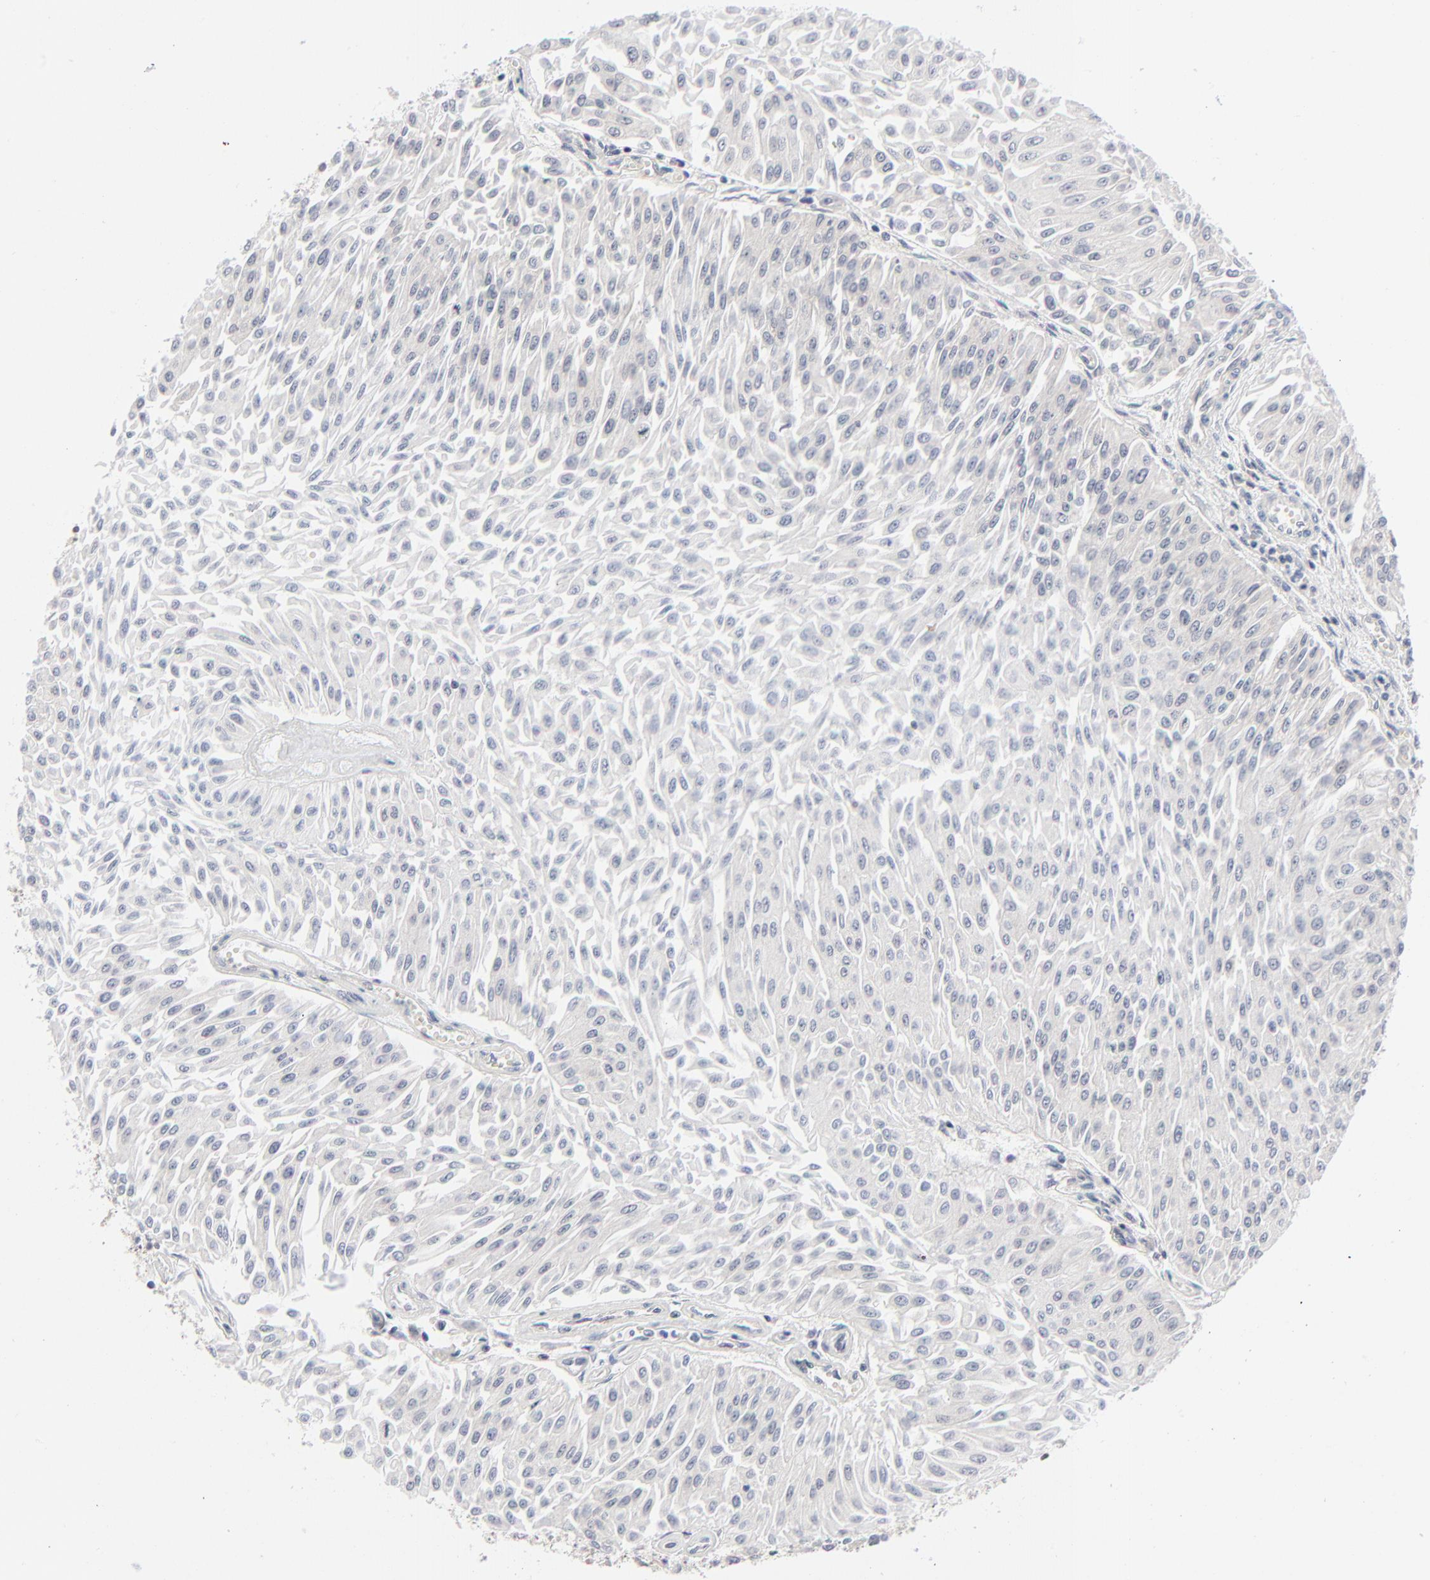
{"staining": {"intensity": "weak", "quantity": ">75%", "location": "cytoplasmic/membranous"}, "tissue": "urothelial cancer", "cell_type": "Tumor cells", "image_type": "cancer", "snomed": [{"axis": "morphology", "description": "Urothelial carcinoma, Low grade"}, {"axis": "topography", "description": "Urinary bladder"}], "caption": "Immunohistochemistry (IHC) of human low-grade urothelial carcinoma exhibits low levels of weak cytoplasmic/membranous expression in approximately >75% of tumor cells. Nuclei are stained in blue.", "gene": "RPS6KB1", "patient": {"sex": "male", "age": 86}}